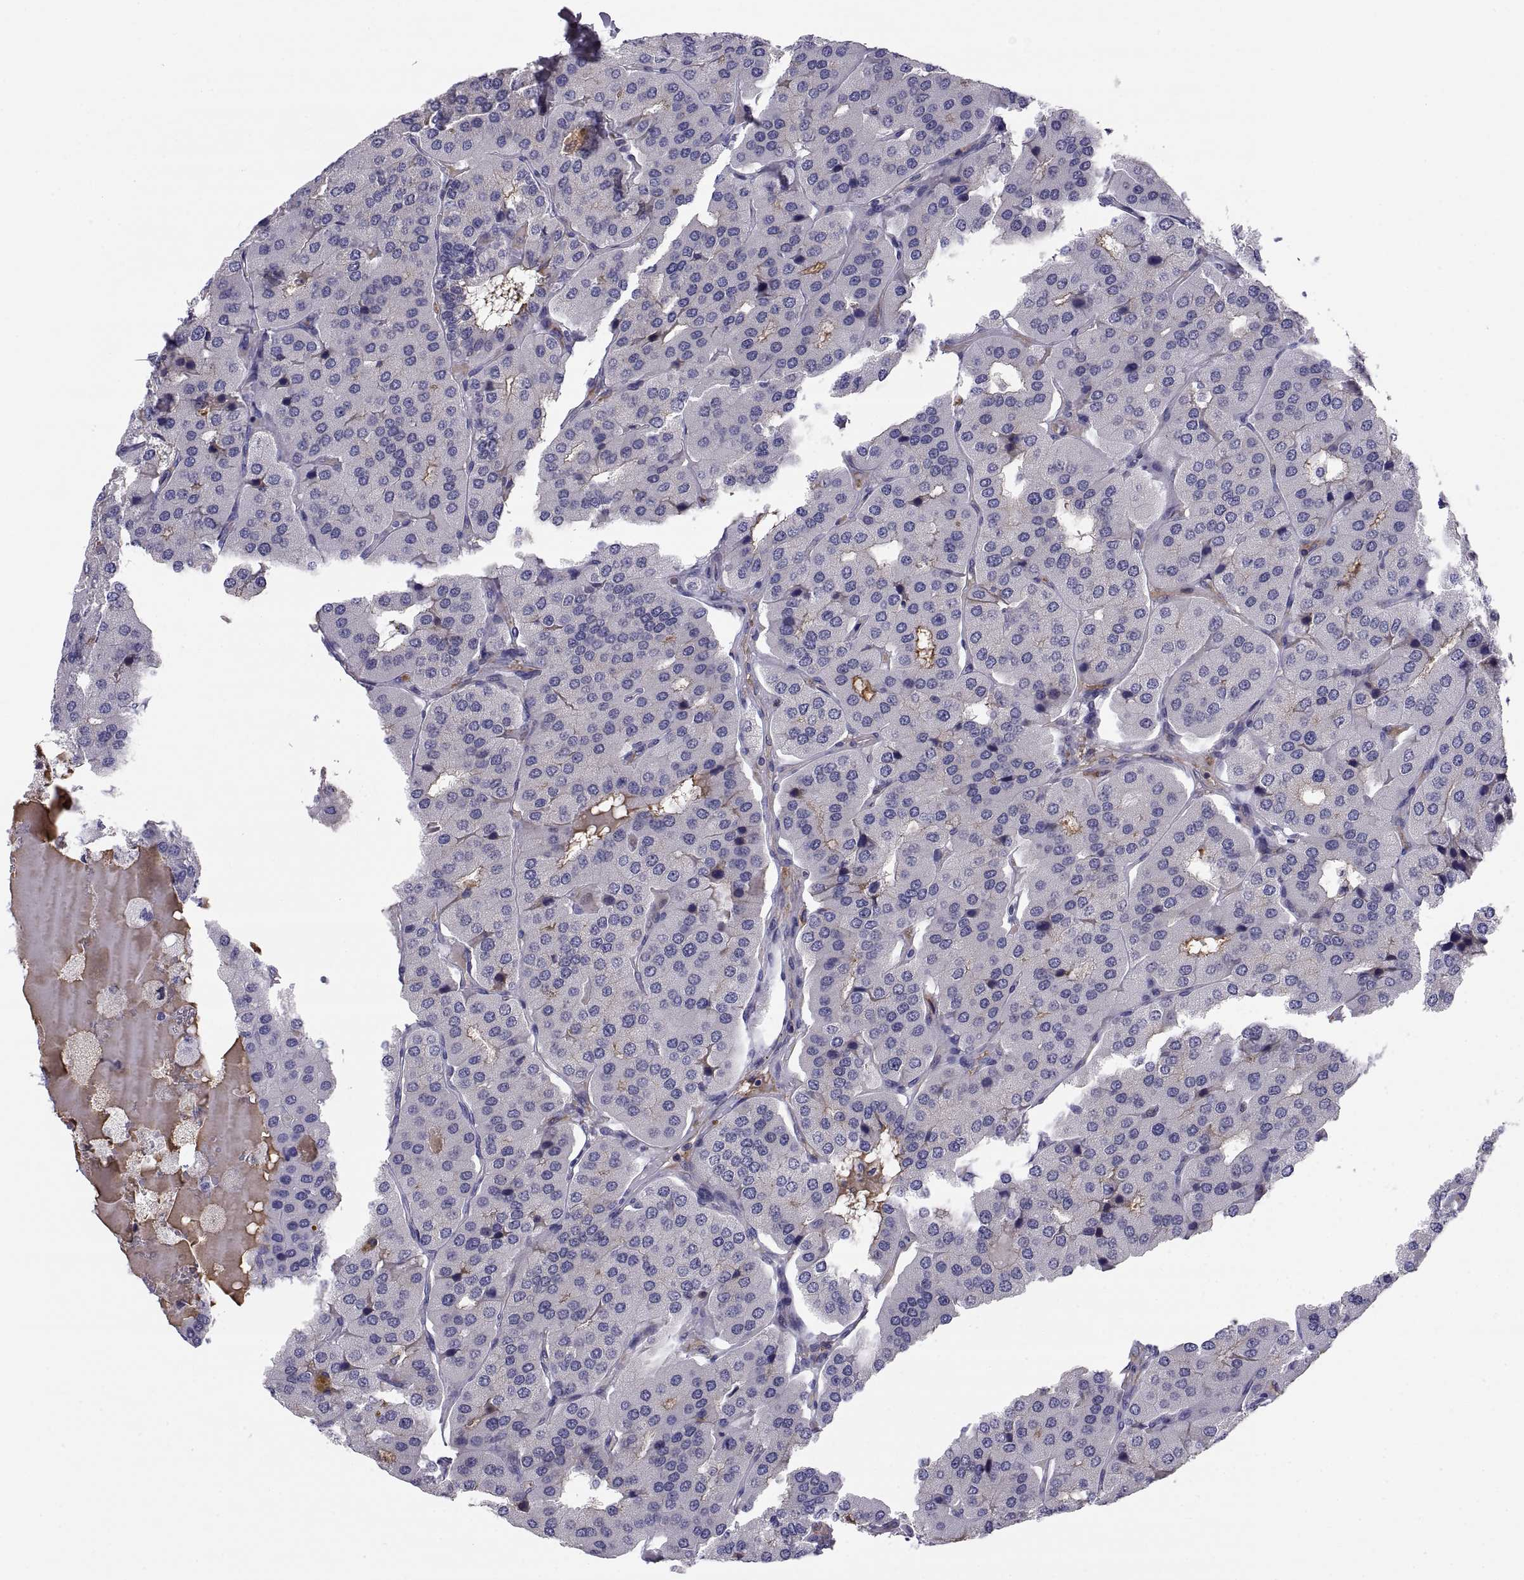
{"staining": {"intensity": "negative", "quantity": "none", "location": "none"}, "tissue": "parathyroid gland", "cell_type": "Glandular cells", "image_type": "normal", "snomed": [{"axis": "morphology", "description": "Normal tissue, NOS"}, {"axis": "morphology", "description": "Adenoma, NOS"}, {"axis": "topography", "description": "Parathyroid gland"}], "caption": "Immunohistochemical staining of normal parathyroid gland exhibits no significant staining in glandular cells. The staining was performed using DAB (3,3'-diaminobenzidine) to visualize the protein expression in brown, while the nuclei were stained in blue with hematoxylin (Magnification: 20x).", "gene": "PKP1", "patient": {"sex": "female", "age": 86}}